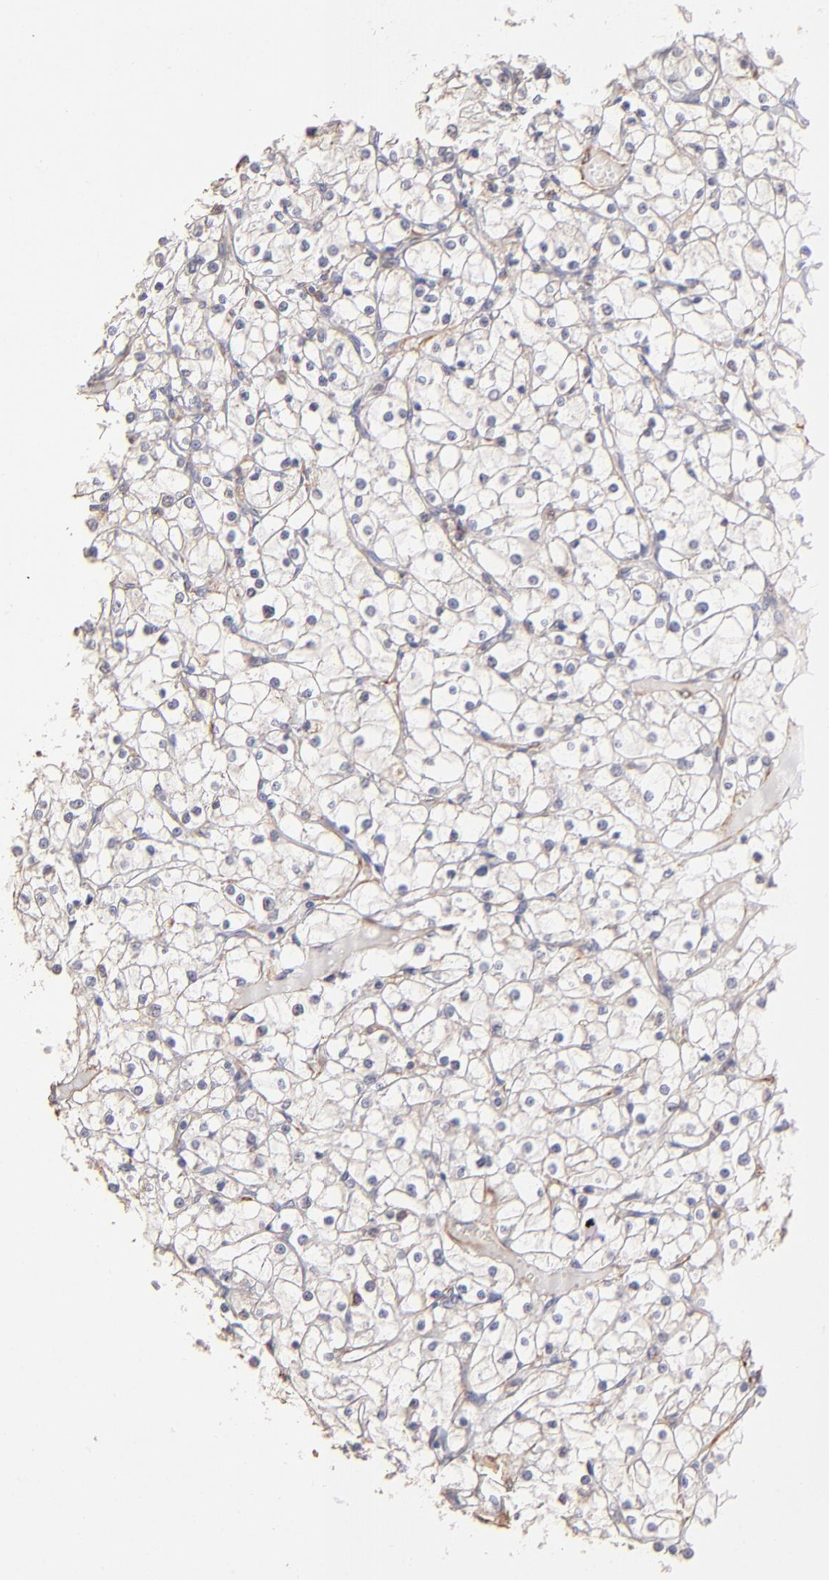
{"staining": {"intensity": "negative", "quantity": "none", "location": "none"}, "tissue": "renal cancer", "cell_type": "Tumor cells", "image_type": "cancer", "snomed": [{"axis": "morphology", "description": "Adenocarcinoma, NOS"}, {"axis": "topography", "description": "Kidney"}], "caption": "Tumor cells are negative for brown protein staining in renal adenocarcinoma. The staining was performed using DAB (3,3'-diaminobenzidine) to visualize the protein expression in brown, while the nuclei were stained in blue with hematoxylin (Magnification: 20x).", "gene": "ABCC1", "patient": {"sex": "female", "age": 73}}